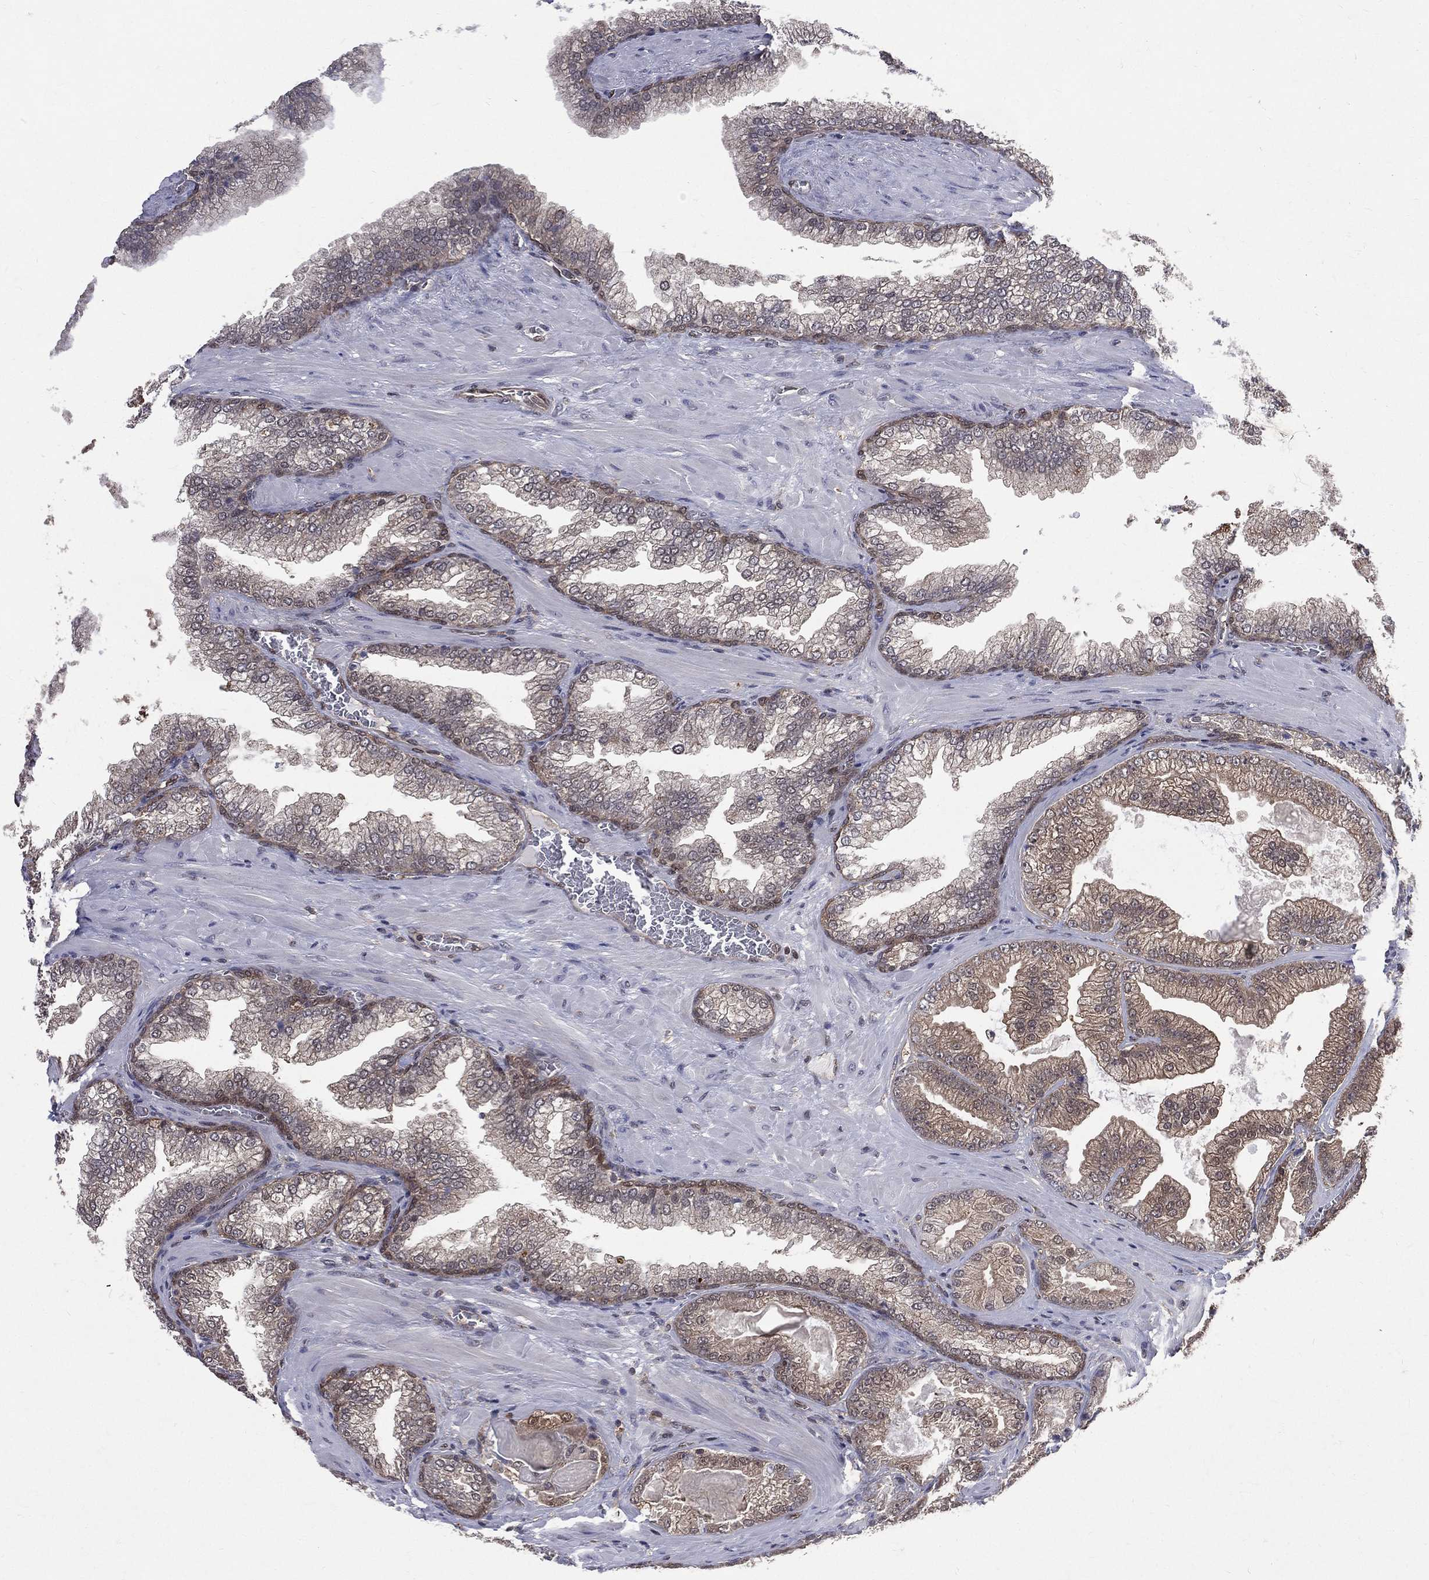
{"staining": {"intensity": "weak", "quantity": "25%-75%", "location": "cytoplasmic/membranous"}, "tissue": "prostate cancer", "cell_type": "Tumor cells", "image_type": "cancer", "snomed": [{"axis": "morphology", "description": "Adenocarcinoma, Low grade"}, {"axis": "topography", "description": "Prostate"}], "caption": "Immunohistochemistry of human adenocarcinoma (low-grade) (prostate) displays low levels of weak cytoplasmic/membranous expression in approximately 25%-75% of tumor cells. Immunohistochemistry (ihc) stains the protein in brown and the nuclei are stained blue.", "gene": "GMPR2", "patient": {"sex": "male", "age": 57}}